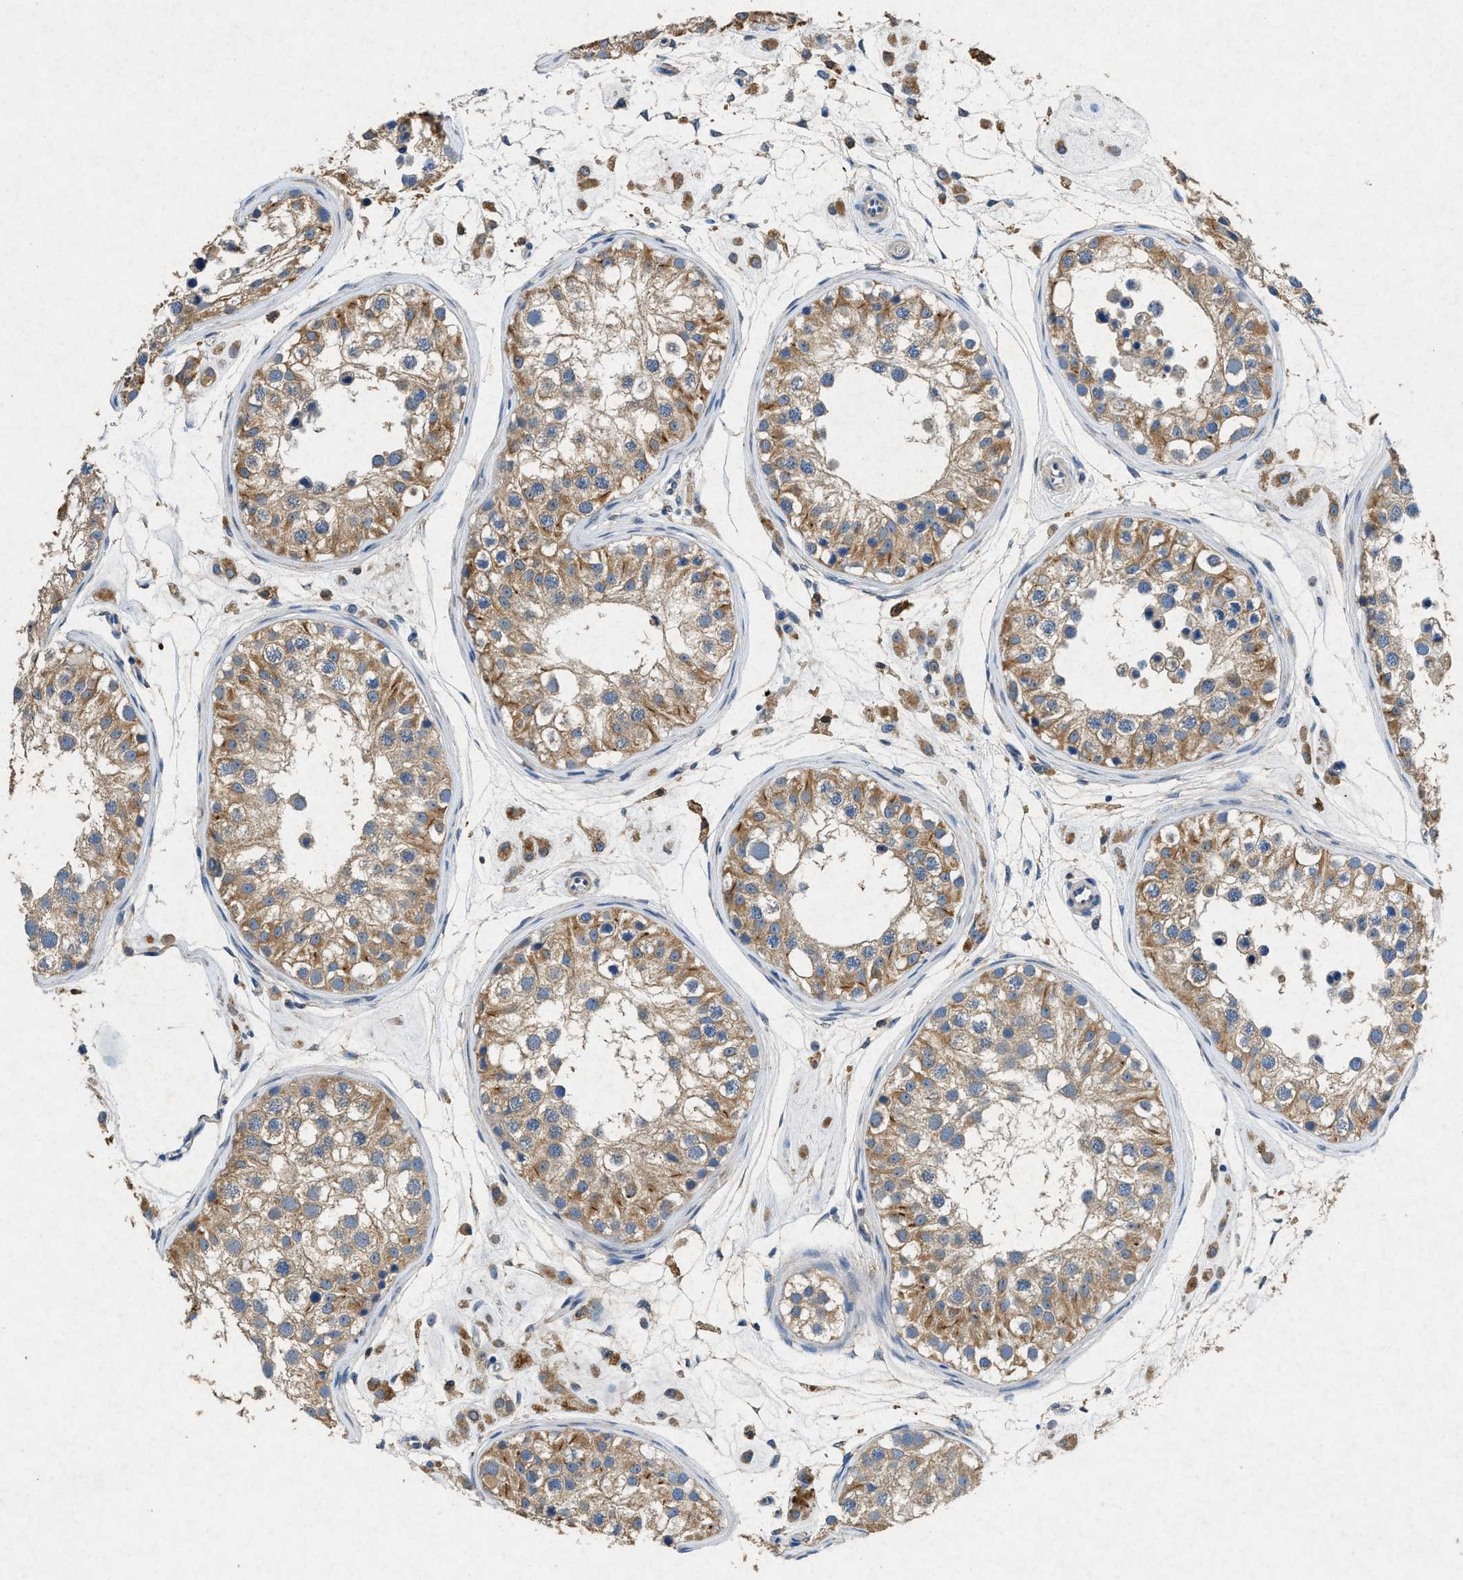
{"staining": {"intensity": "moderate", "quantity": ">75%", "location": "cytoplasmic/membranous"}, "tissue": "testis", "cell_type": "Cells in seminiferous ducts", "image_type": "normal", "snomed": [{"axis": "morphology", "description": "Normal tissue, NOS"}, {"axis": "morphology", "description": "Adenocarcinoma, metastatic, NOS"}, {"axis": "topography", "description": "Testis"}], "caption": "Approximately >75% of cells in seminiferous ducts in unremarkable human testis reveal moderate cytoplasmic/membranous protein positivity as visualized by brown immunohistochemical staining.", "gene": "CDK15", "patient": {"sex": "male", "age": 26}}